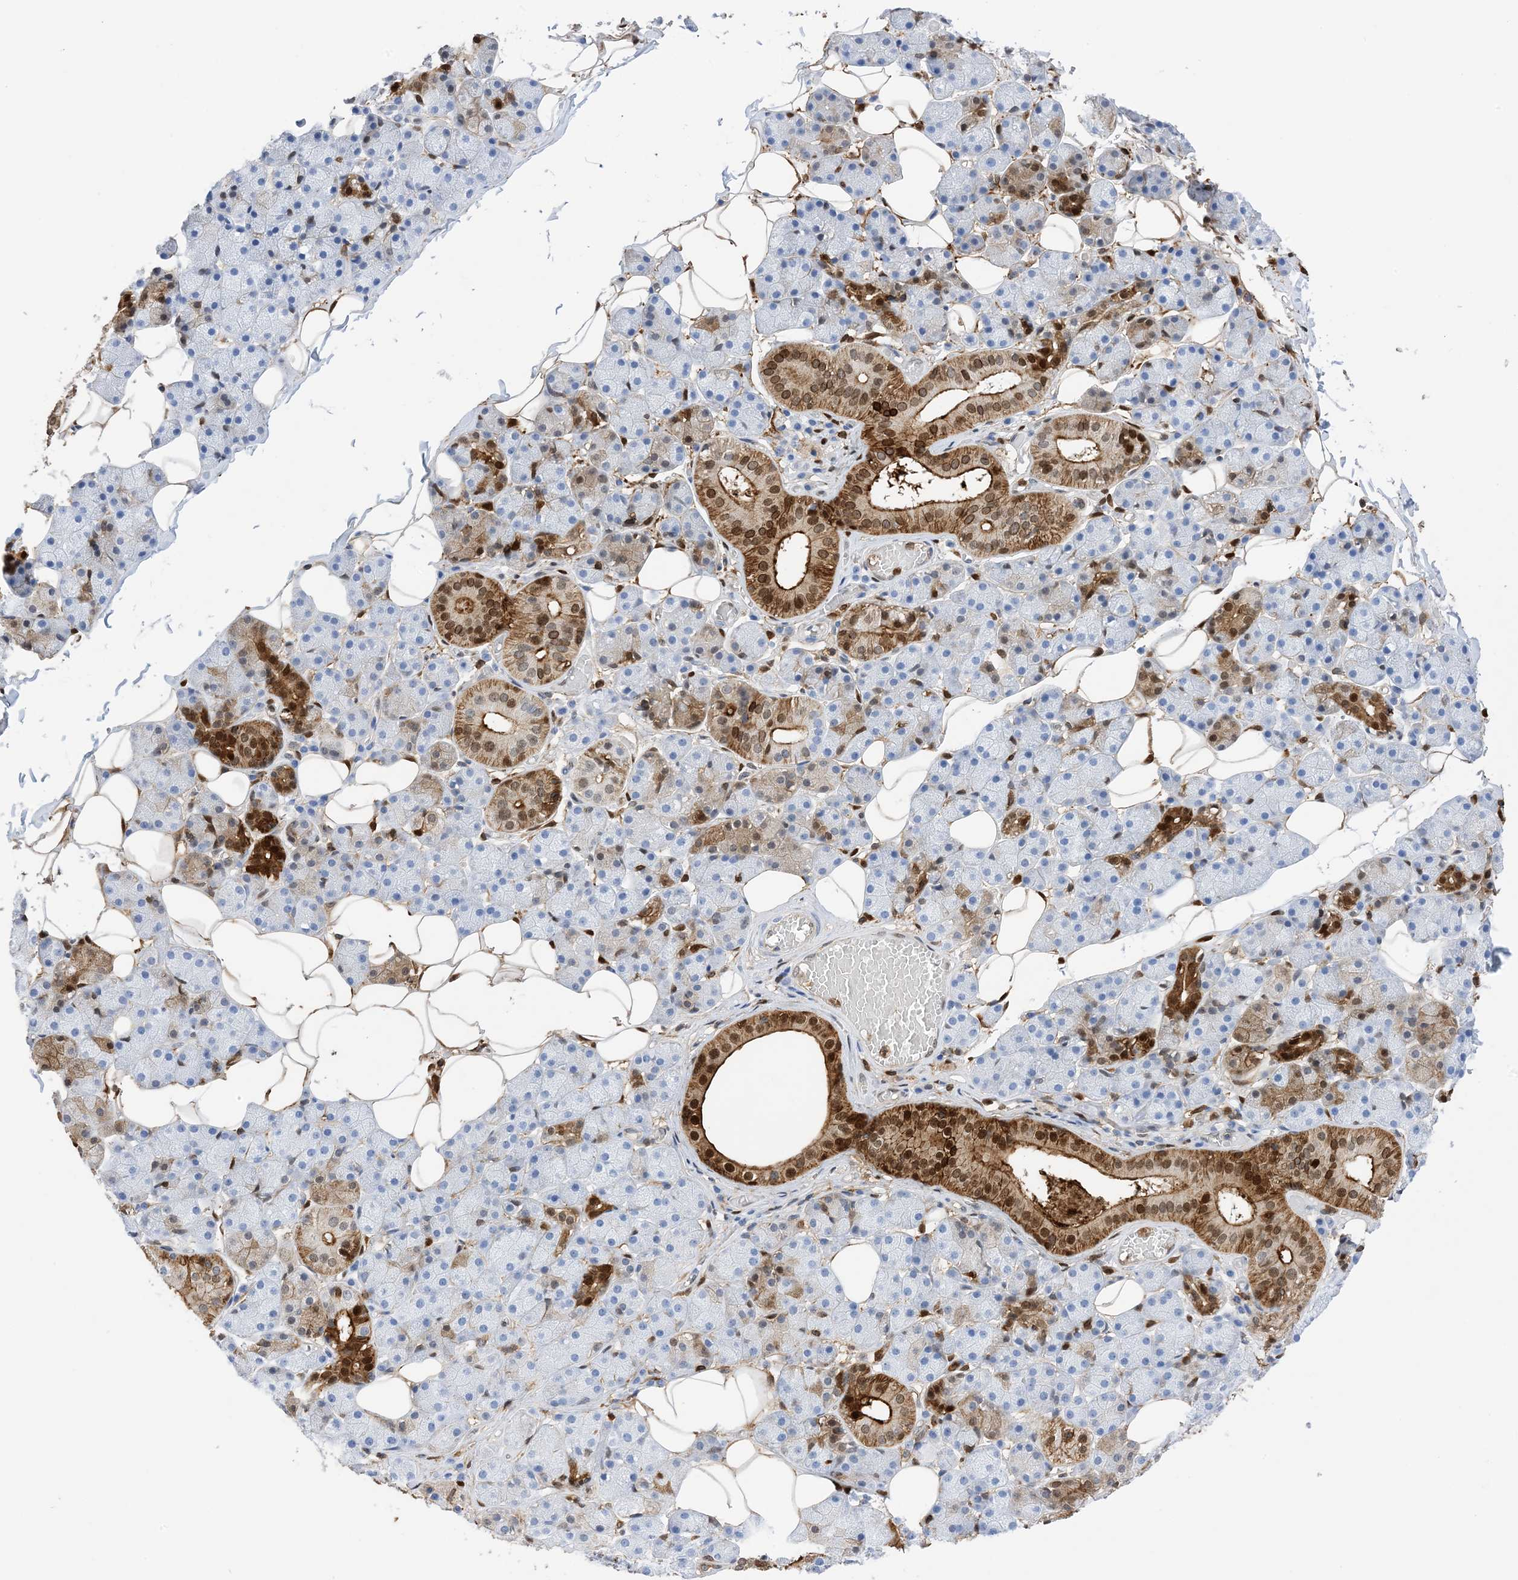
{"staining": {"intensity": "strong", "quantity": "<25%", "location": "cytoplasmic/membranous,nuclear"}, "tissue": "salivary gland", "cell_type": "Glandular cells", "image_type": "normal", "snomed": [{"axis": "morphology", "description": "Normal tissue, NOS"}, {"axis": "topography", "description": "Salivary gland"}], "caption": "Protein expression by immunohistochemistry (IHC) exhibits strong cytoplasmic/membranous,nuclear expression in approximately <25% of glandular cells in unremarkable salivary gland. Using DAB (3,3'-diaminobenzidine) (brown) and hematoxylin (blue) stains, captured at high magnification using brightfield microscopy.", "gene": "ANXA1", "patient": {"sex": "female", "age": 33}}